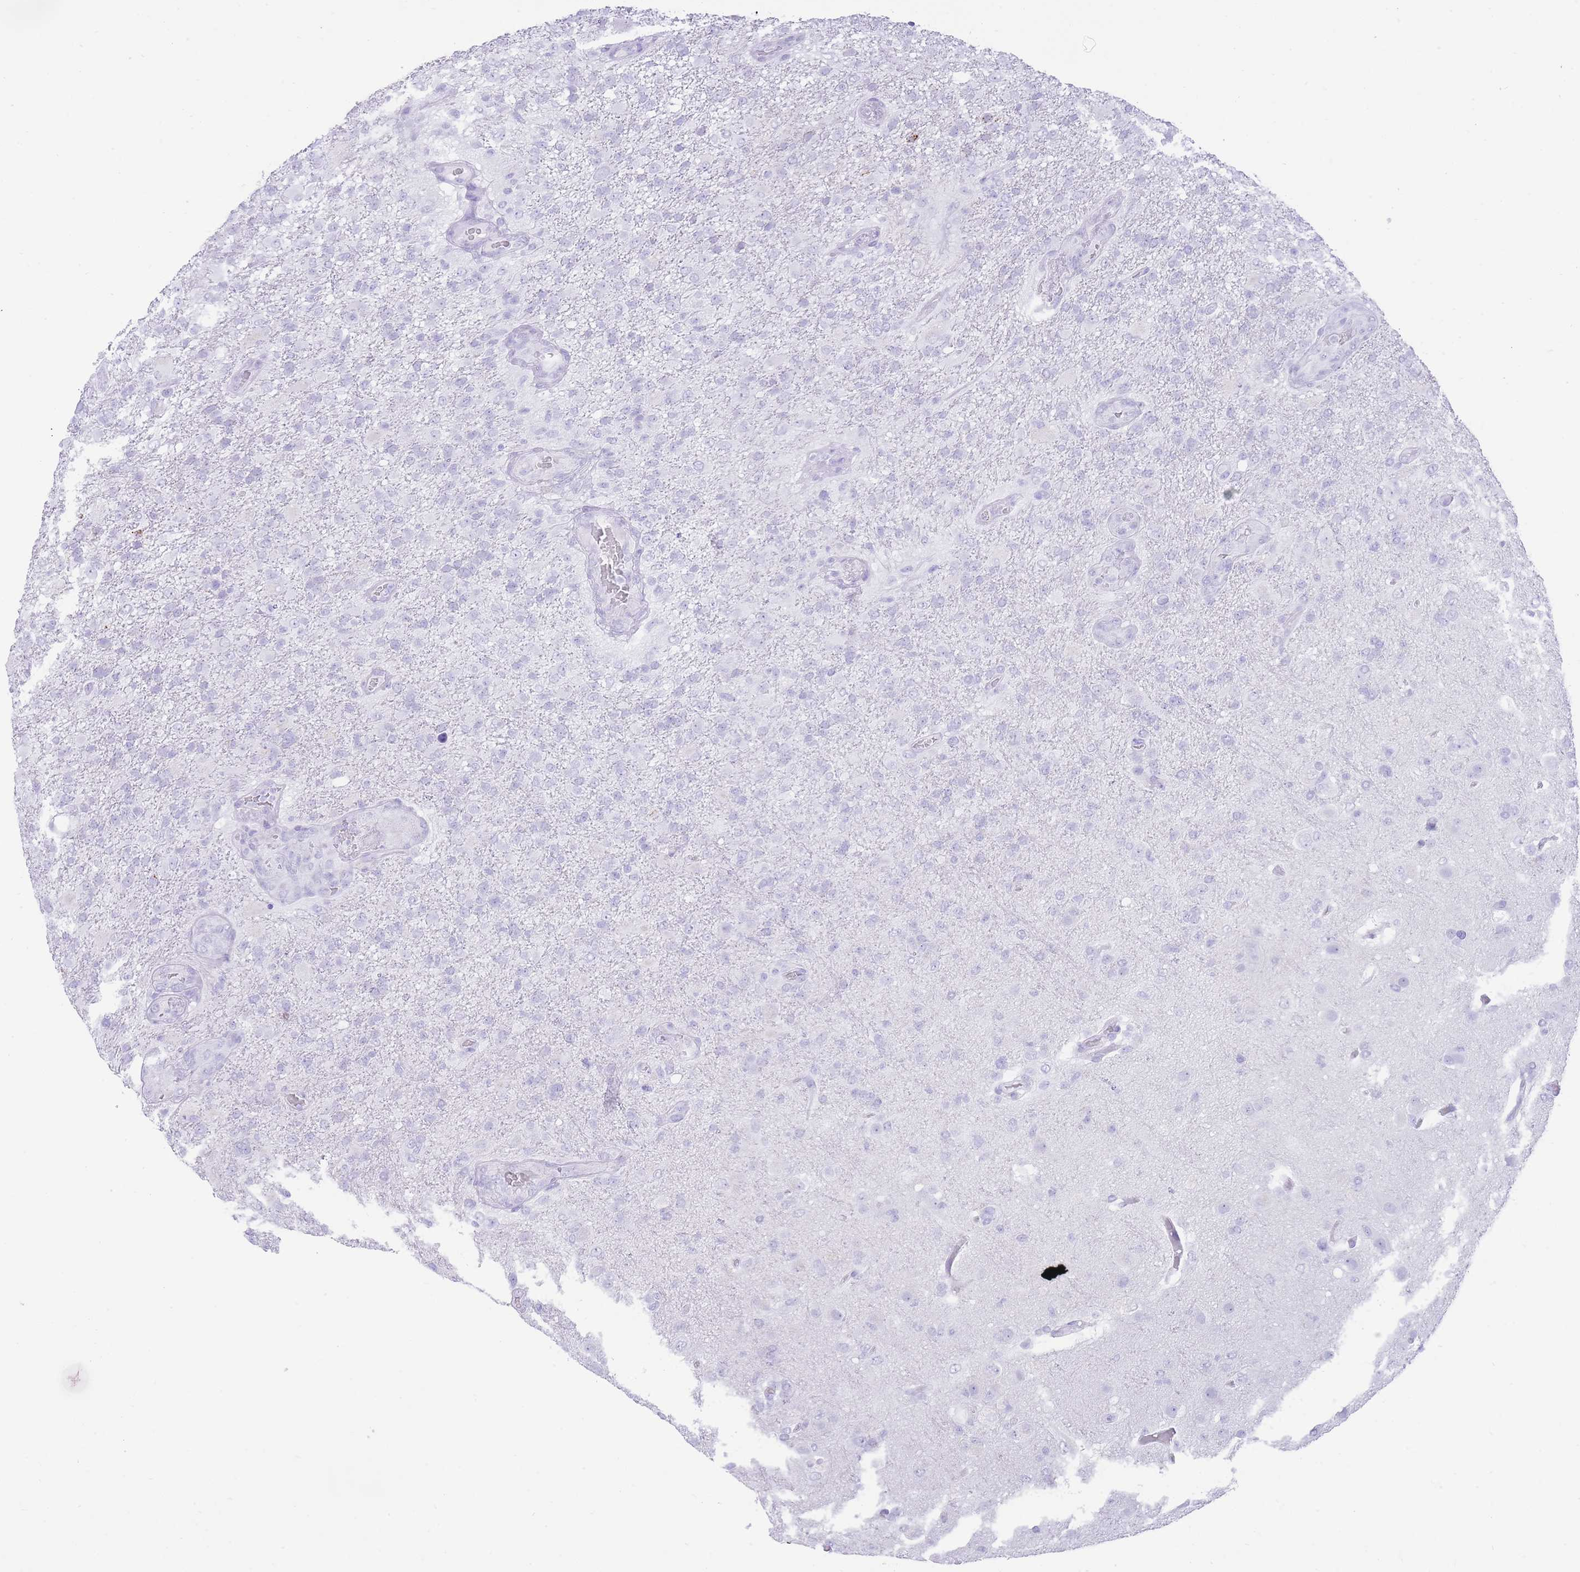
{"staining": {"intensity": "negative", "quantity": "none", "location": "none"}, "tissue": "glioma", "cell_type": "Tumor cells", "image_type": "cancer", "snomed": [{"axis": "morphology", "description": "Glioma, malignant, High grade"}, {"axis": "topography", "description": "Brain"}], "caption": "Malignant glioma (high-grade) stained for a protein using IHC demonstrates no expression tumor cells.", "gene": "ELOA2", "patient": {"sex": "female", "age": 74}}